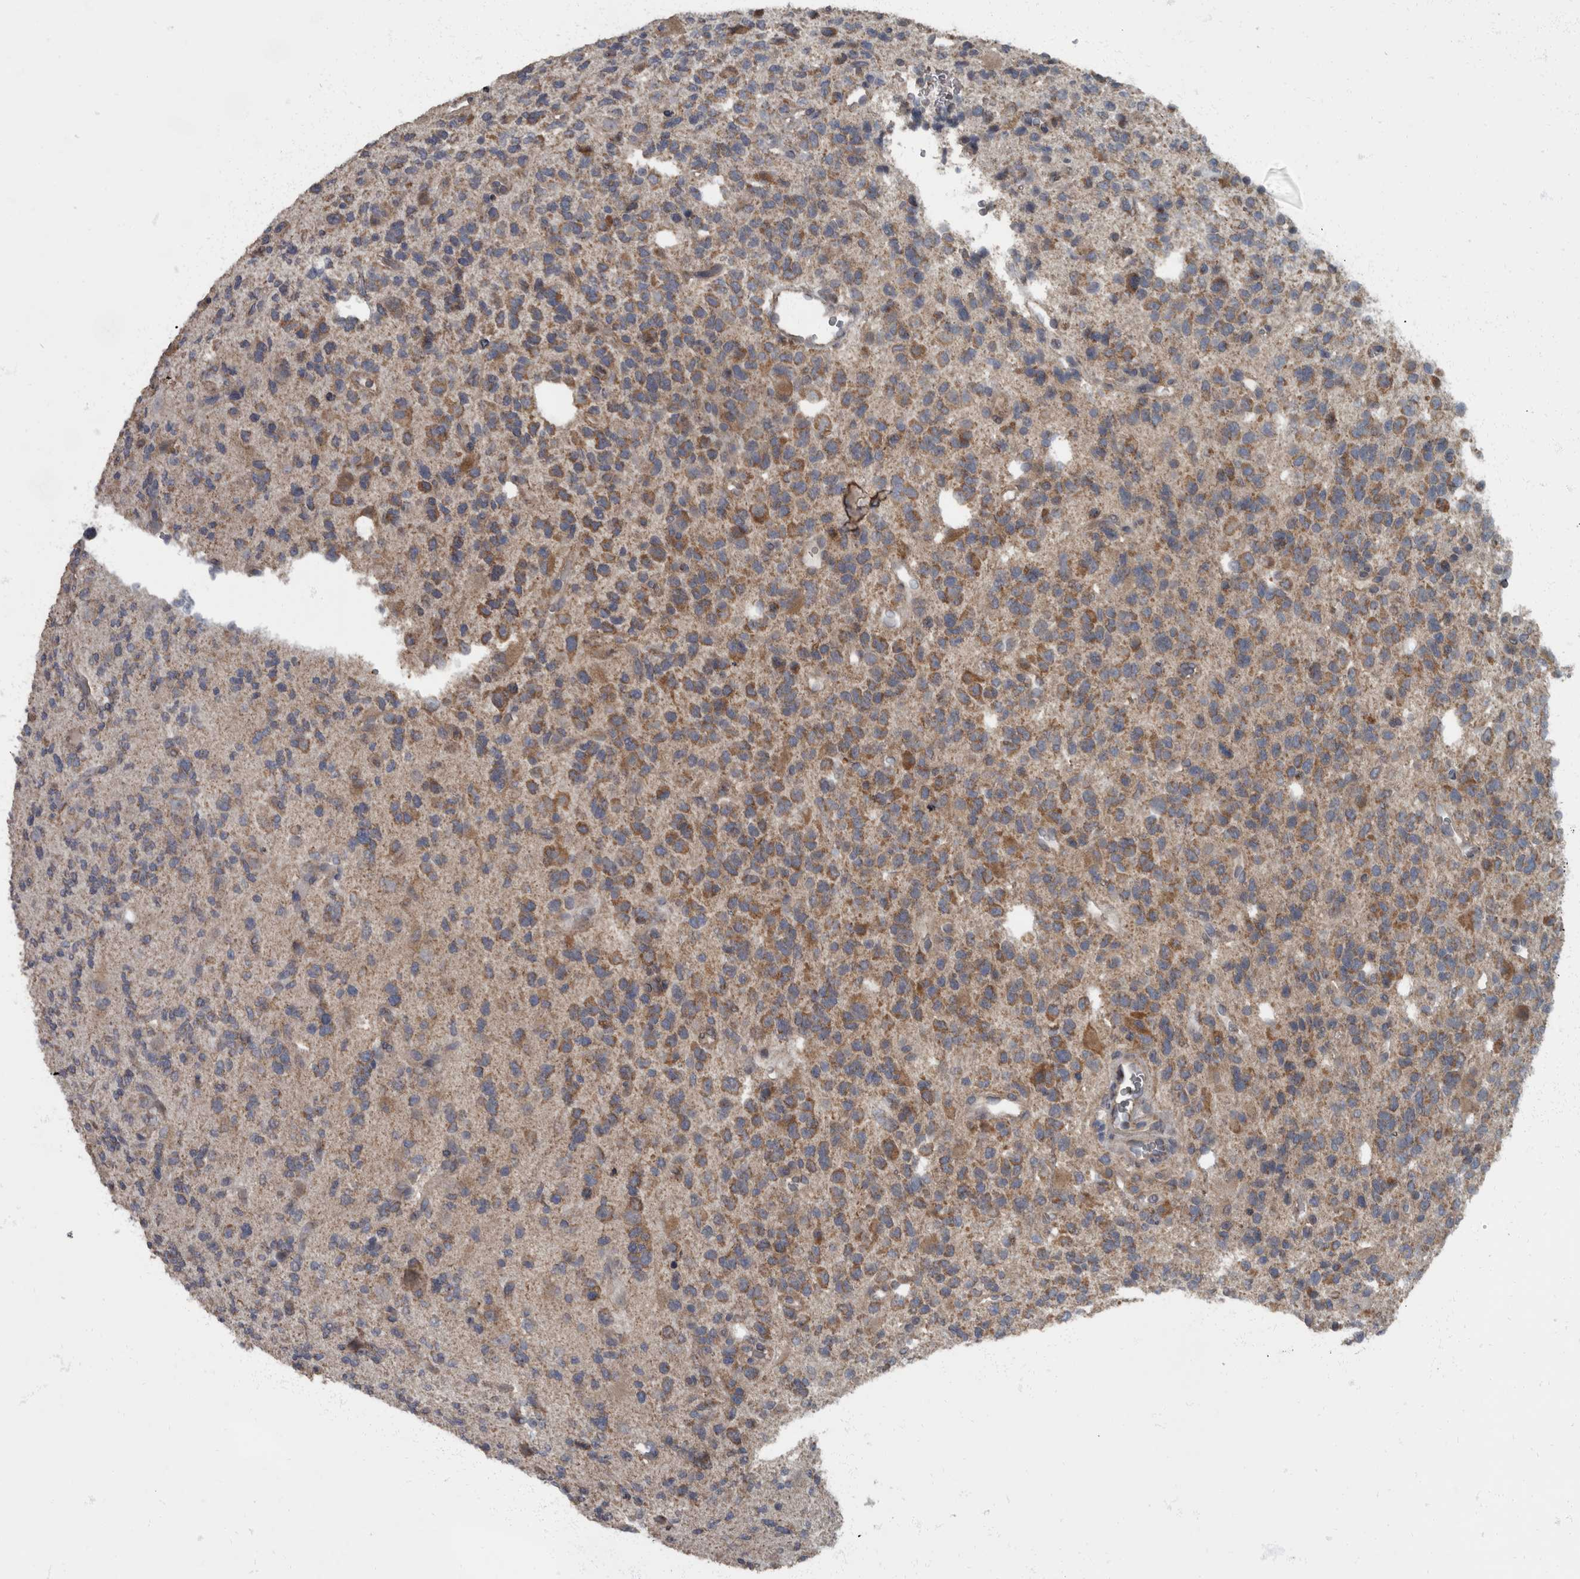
{"staining": {"intensity": "moderate", "quantity": ">75%", "location": "cytoplasmic/membranous"}, "tissue": "glioma", "cell_type": "Tumor cells", "image_type": "cancer", "snomed": [{"axis": "morphology", "description": "Glioma, malignant, High grade"}, {"axis": "topography", "description": "Brain"}], "caption": "Glioma was stained to show a protein in brown. There is medium levels of moderate cytoplasmic/membranous expression in about >75% of tumor cells.", "gene": "RABGGTB", "patient": {"sex": "female", "age": 62}}